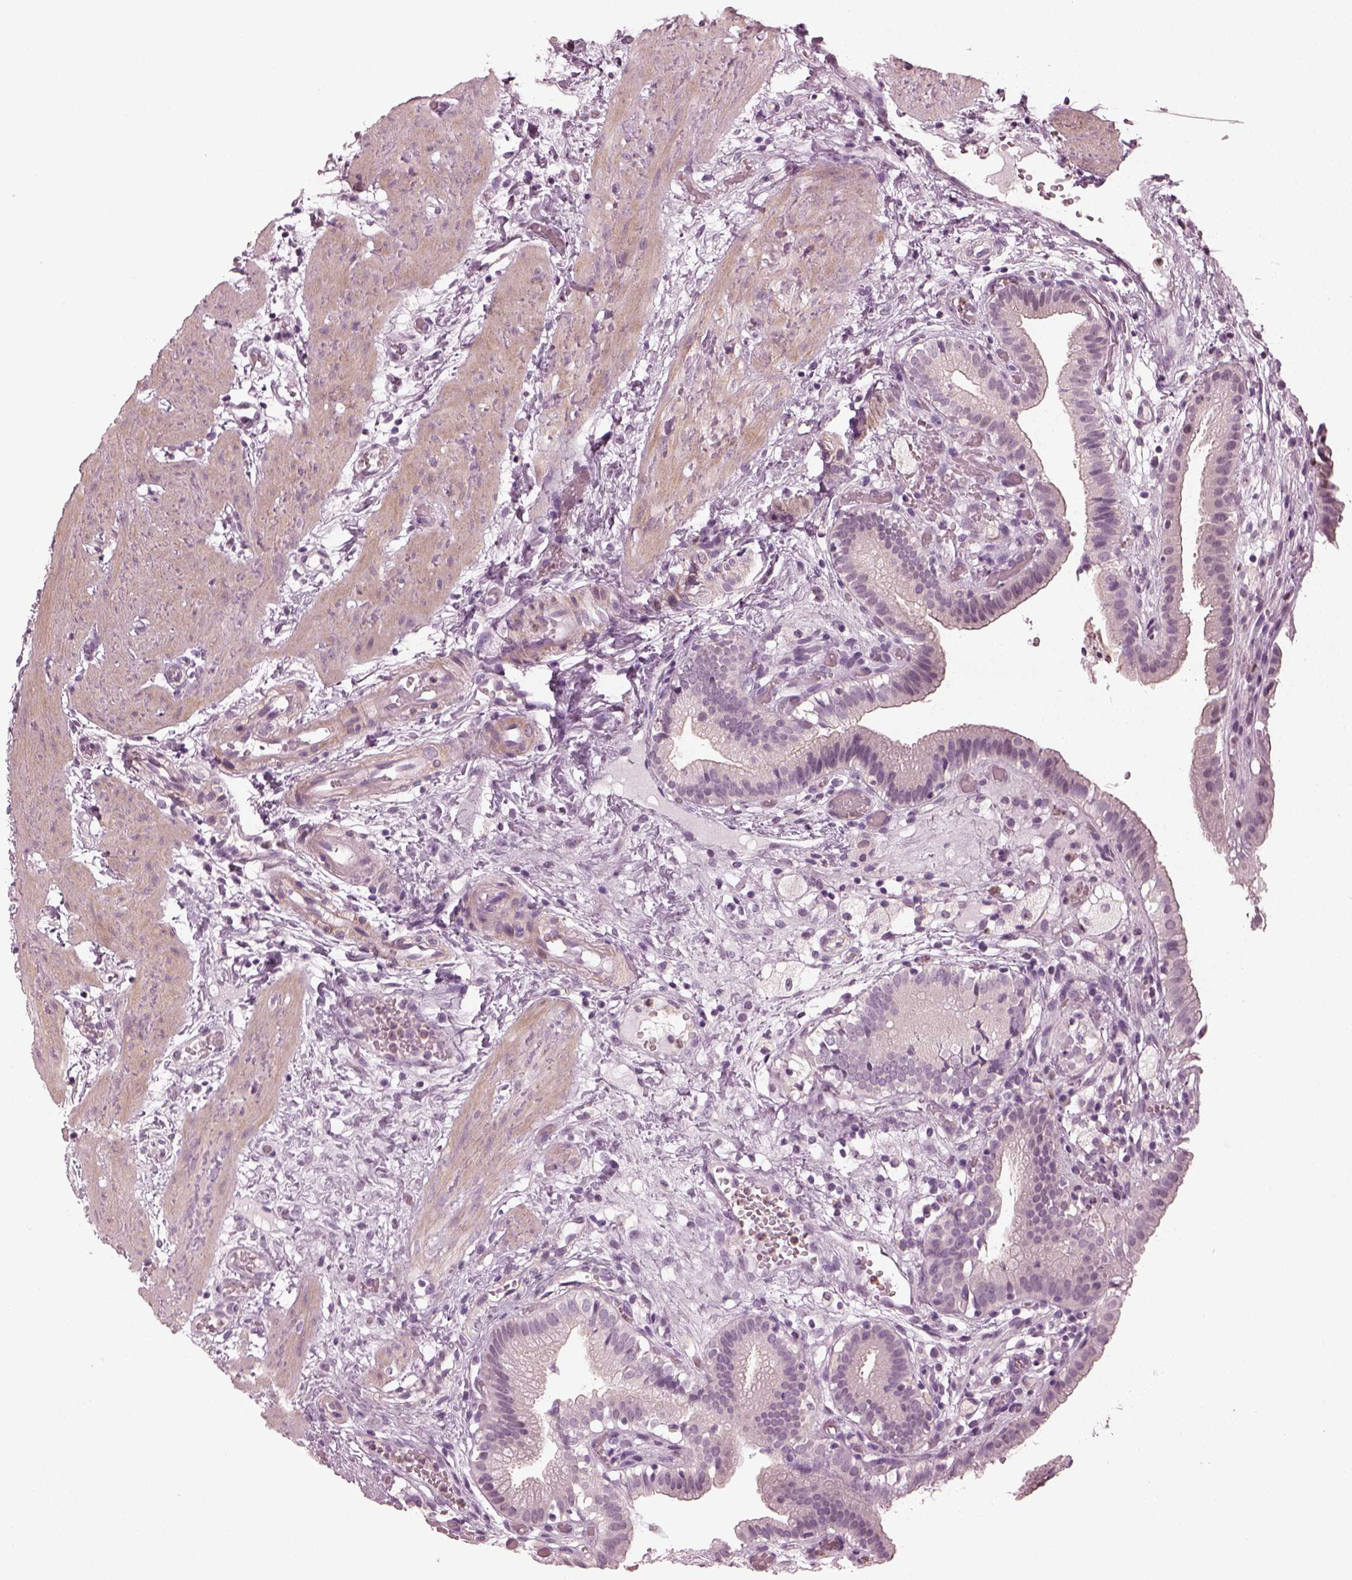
{"staining": {"intensity": "negative", "quantity": "none", "location": "none"}, "tissue": "gallbladder", "cell_type": "Glandular cells", "image_type": "normal", "snomed": [{"axis": "morphology", "description": "Normal tissue, NOS"}, {"axis": "topography", "description": "Gallbladder"}], "caption": "DAB immunohistochemical staining of normal gallbladder demonstrates no significant staining in glandular cells.", "gene": "CCDC170", "patient": {"sex": "female", "age": 24}}